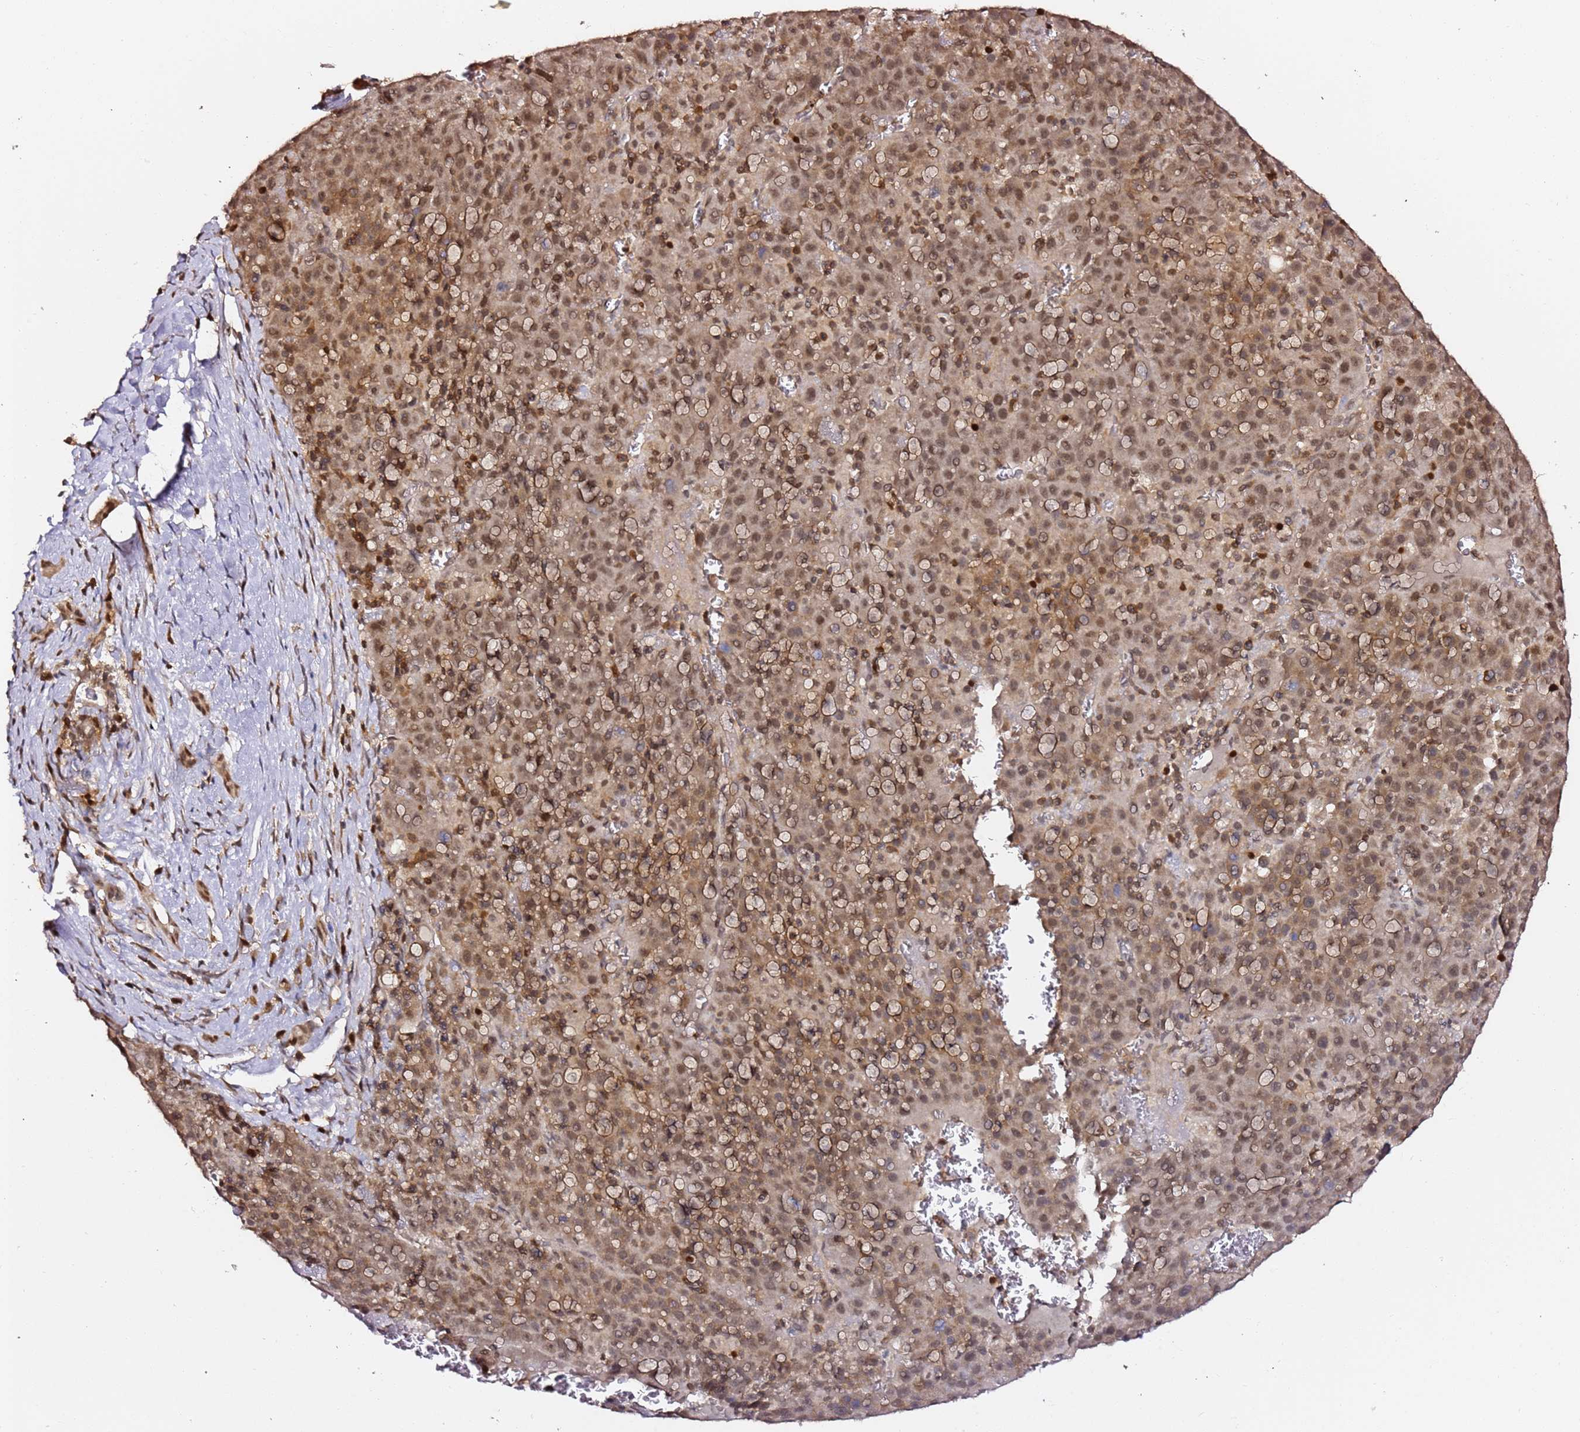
{"staining": {"intensity": "moderate", "quantity": ">75%", "location": "nuclear"}, "tissue": "liver cancer", "cell_type": "Tumor cells", "image_type": "cancer", "snomed": [{"axis": "morphology", "description": "Carcinoma, Hepatocellular, NOS"}, {"axis": "topography", "description": "Liver"}], "caption": "Liver cancer stained with DAB immunohistochemistry (IHC) exhibits medium levels of moderate nuclear staining in approximately >75% of tumor cells.", "gene": "OR5V1", "patient": {"sex": "female", "age": 53}}